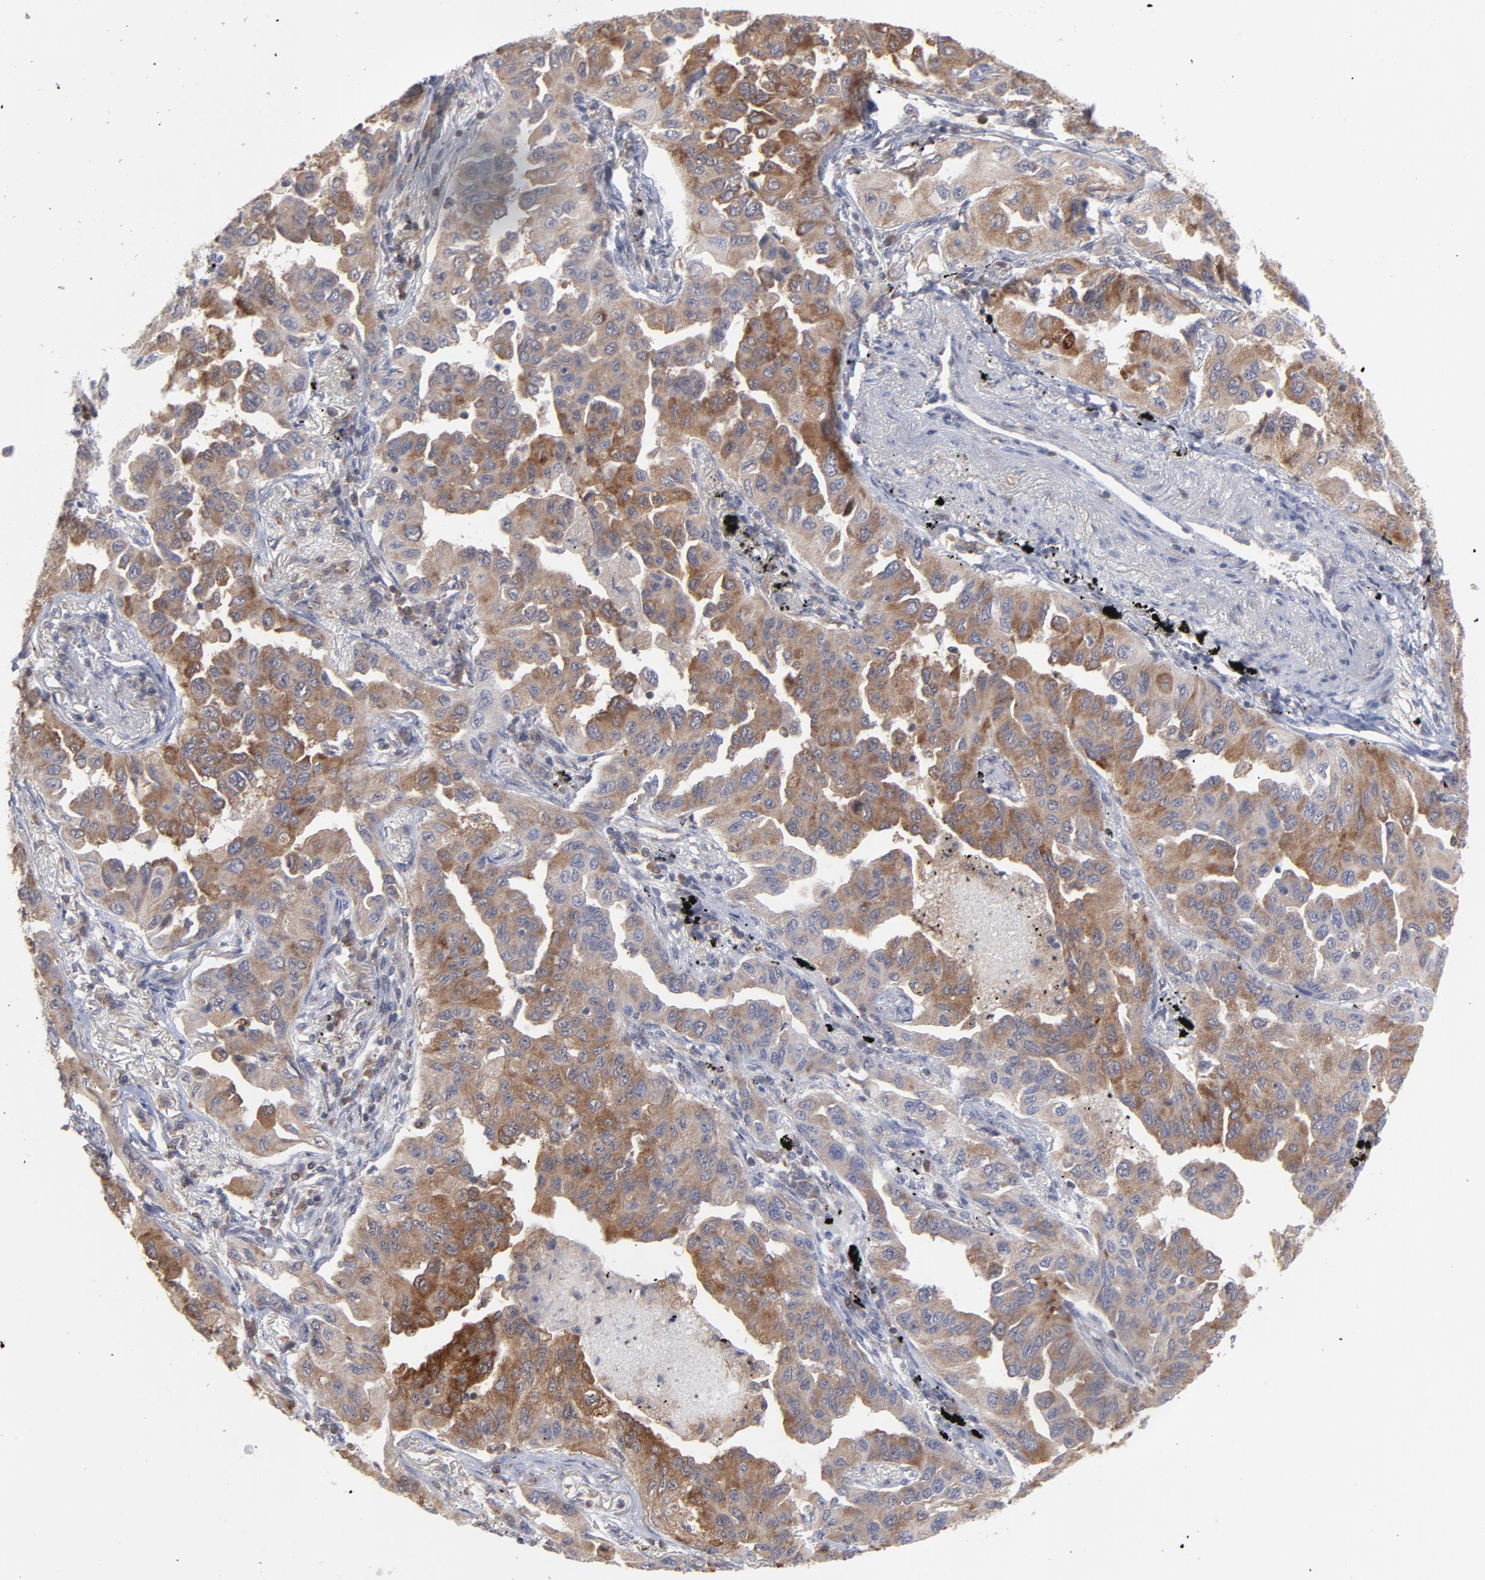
{"staining": {"intensity": "moderate", "quantity": "25%-75%", "location": "cytoplasmic/membranous"}, "tissue": "lung cancer", "cell_type": "Tumor cells", "image_type": "cancer", "snomed": [{"axis": "morphology", "description": "Adenocarcinoma, NOS"}, {"axis": "topography", "description": "Lung"}], "caption": "Moderate cytoplasmic/membranous staining for a protein is present in about 25%-75% of tumor cells of lung adenocarcinoma using immunohistochemistry.", "gene": "OAS1", "patient": {"sex": "female", "age": 65}}